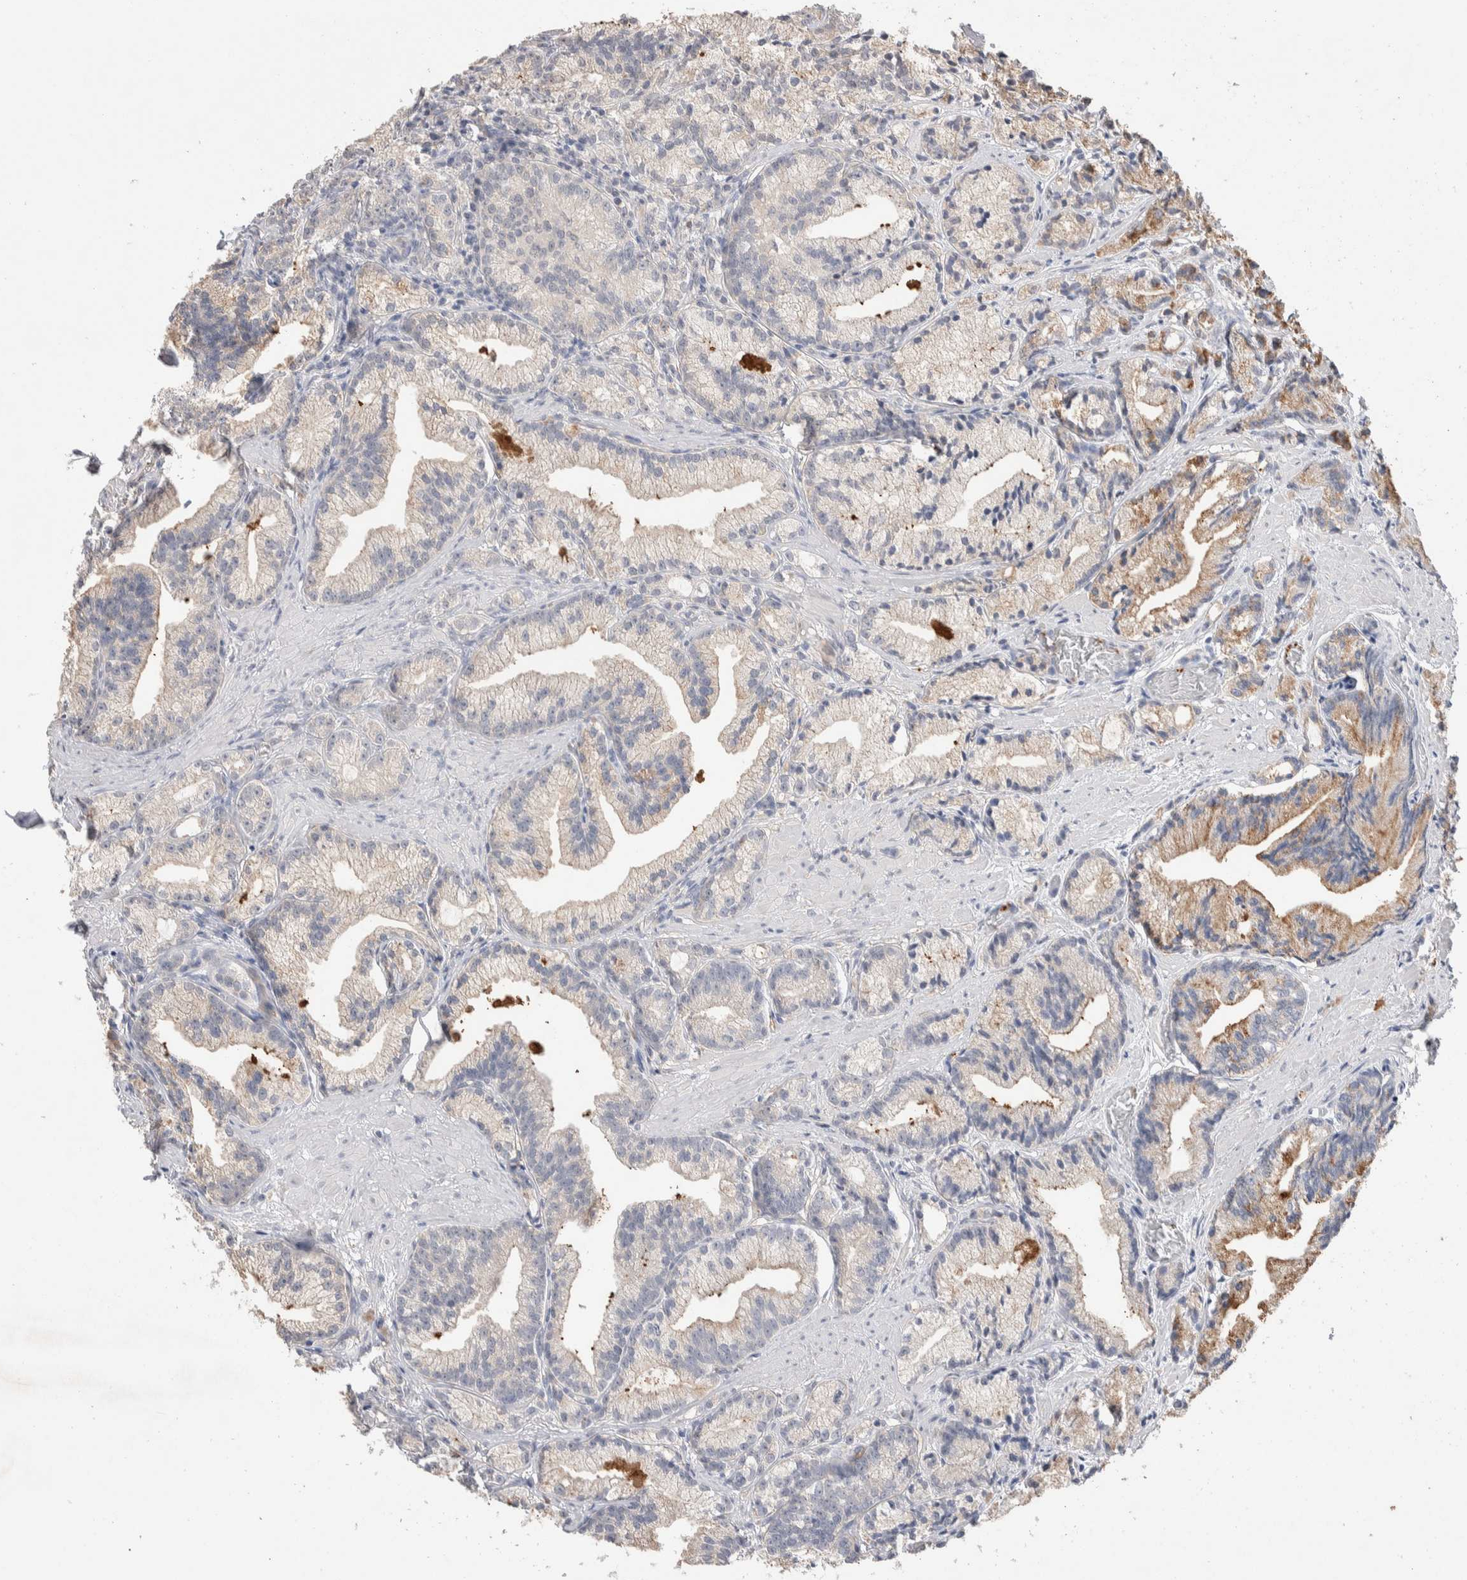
{"staining": {"intensity": "moderate", "quantity": "<25%", "location": "cytoplasmic/membranous"}, "tissue": "prostate cancer", "cell_type": "Tumor cells", "image_type": "cancer", "snomed": [{"axis": "morphology", "description": "Adenocarcinoma, Low grade"}, {"axis": "topography", "description": "Prostate"}], "caption": "Immunohistochemistry (IHC) of low-grade adenocarcinoma (prostate) displays low levels of moderate cytoplasmic/membranous positivity in approximately <25% of tumor cells.", "gene": "FFAR2", "patient": {"sex": "male", "age": 89}}